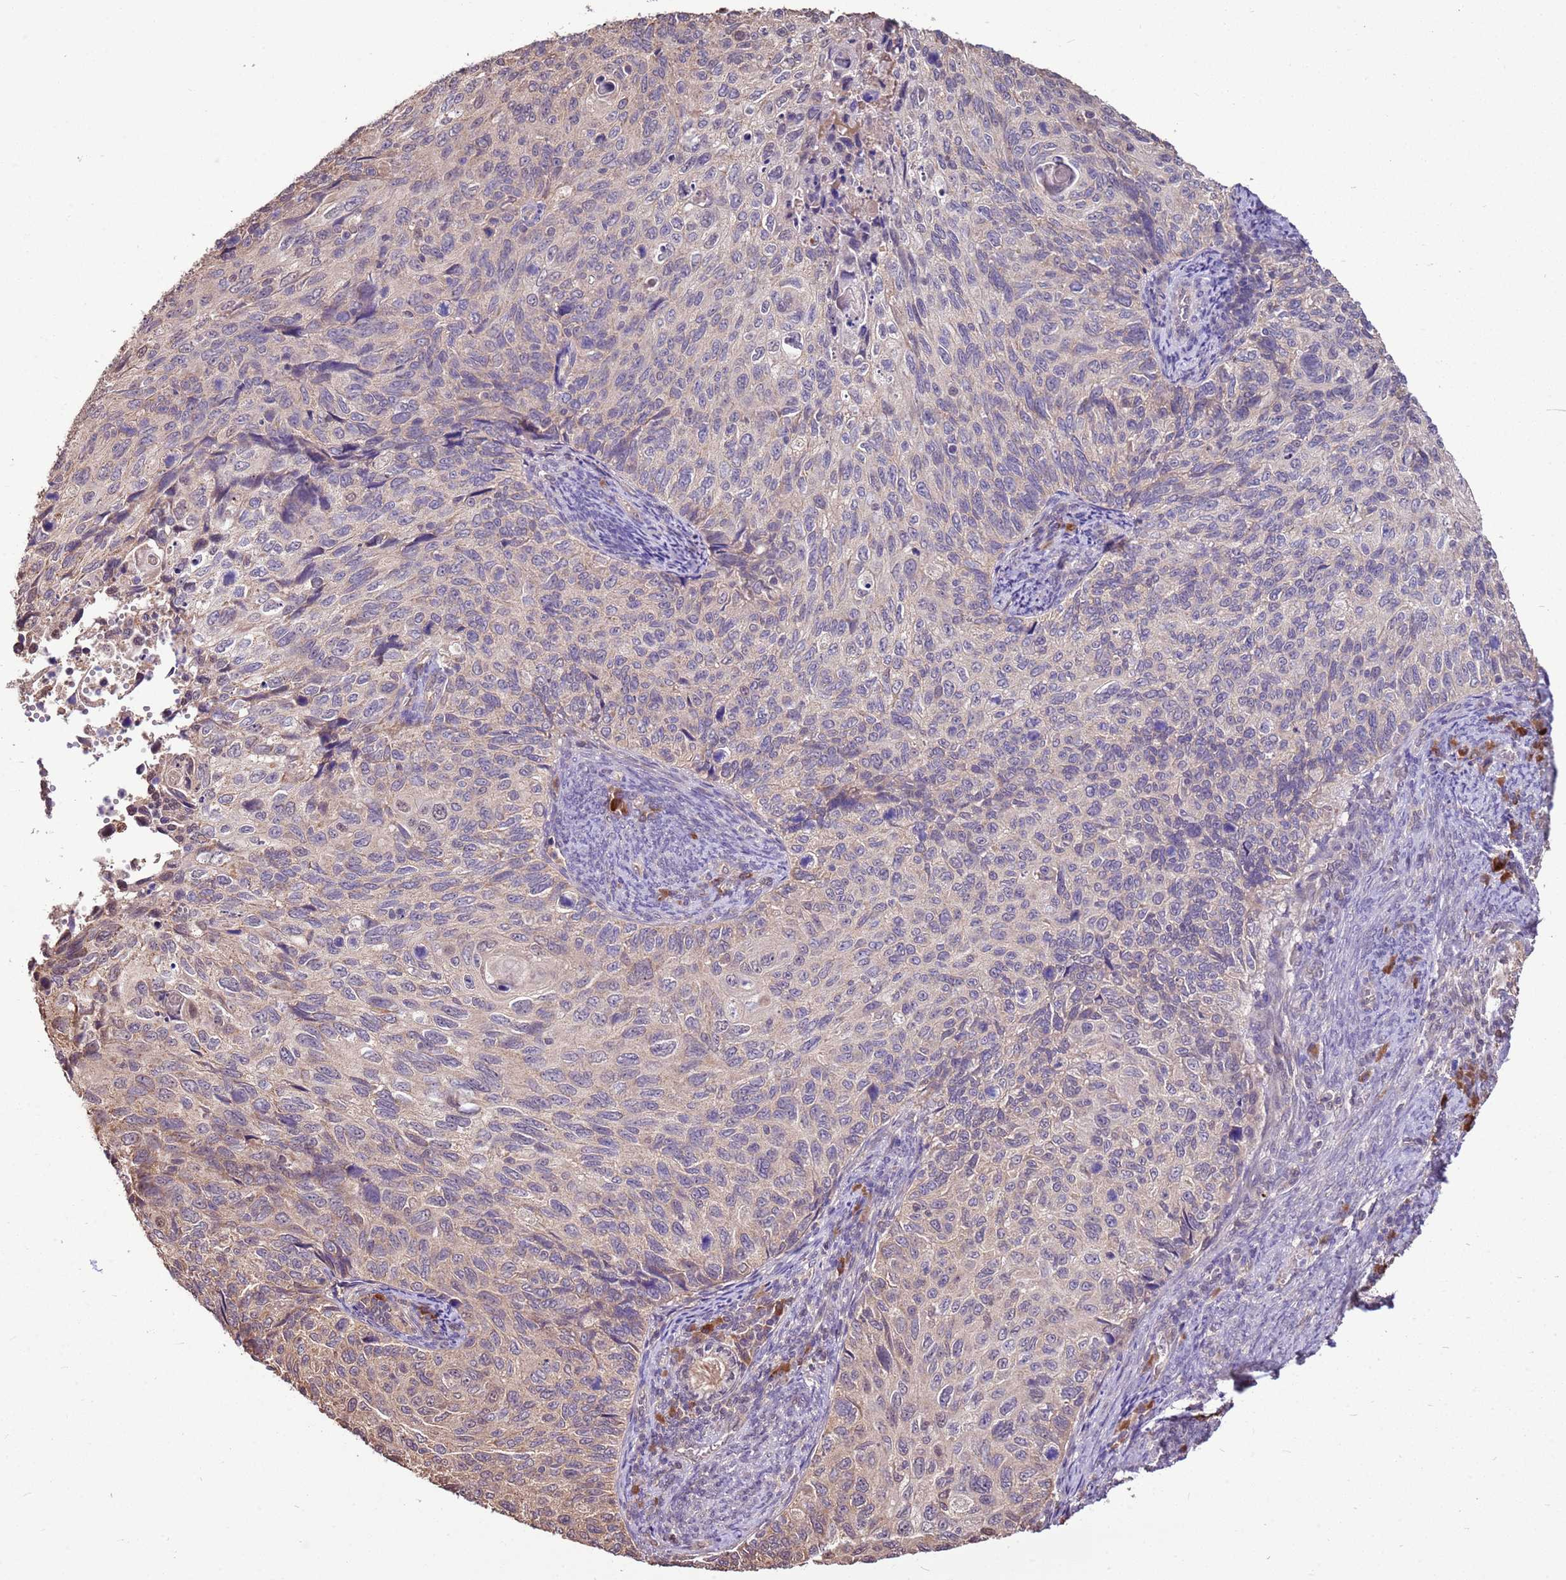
{"staining": {"intensity": "negative", "quantity": "none", "location": "none"}, "tissue": "cervical cancer", "cell_type": "Tumor cells", "image_type": "cancer", "snomed": [{"axis": "morphology", "description": "Squamous cell carcinoma, NOS"}, {"axis": "topography", "description": "Cervix"}], "caption": "This image is of cervical cancer stained with immunohistochemistry to label a protein in brown with the nuclei are counter-stained blue. There is no expression in tumor cells.", "gene": "BBS5", "patient": {"sex": "female", "age": 70}}